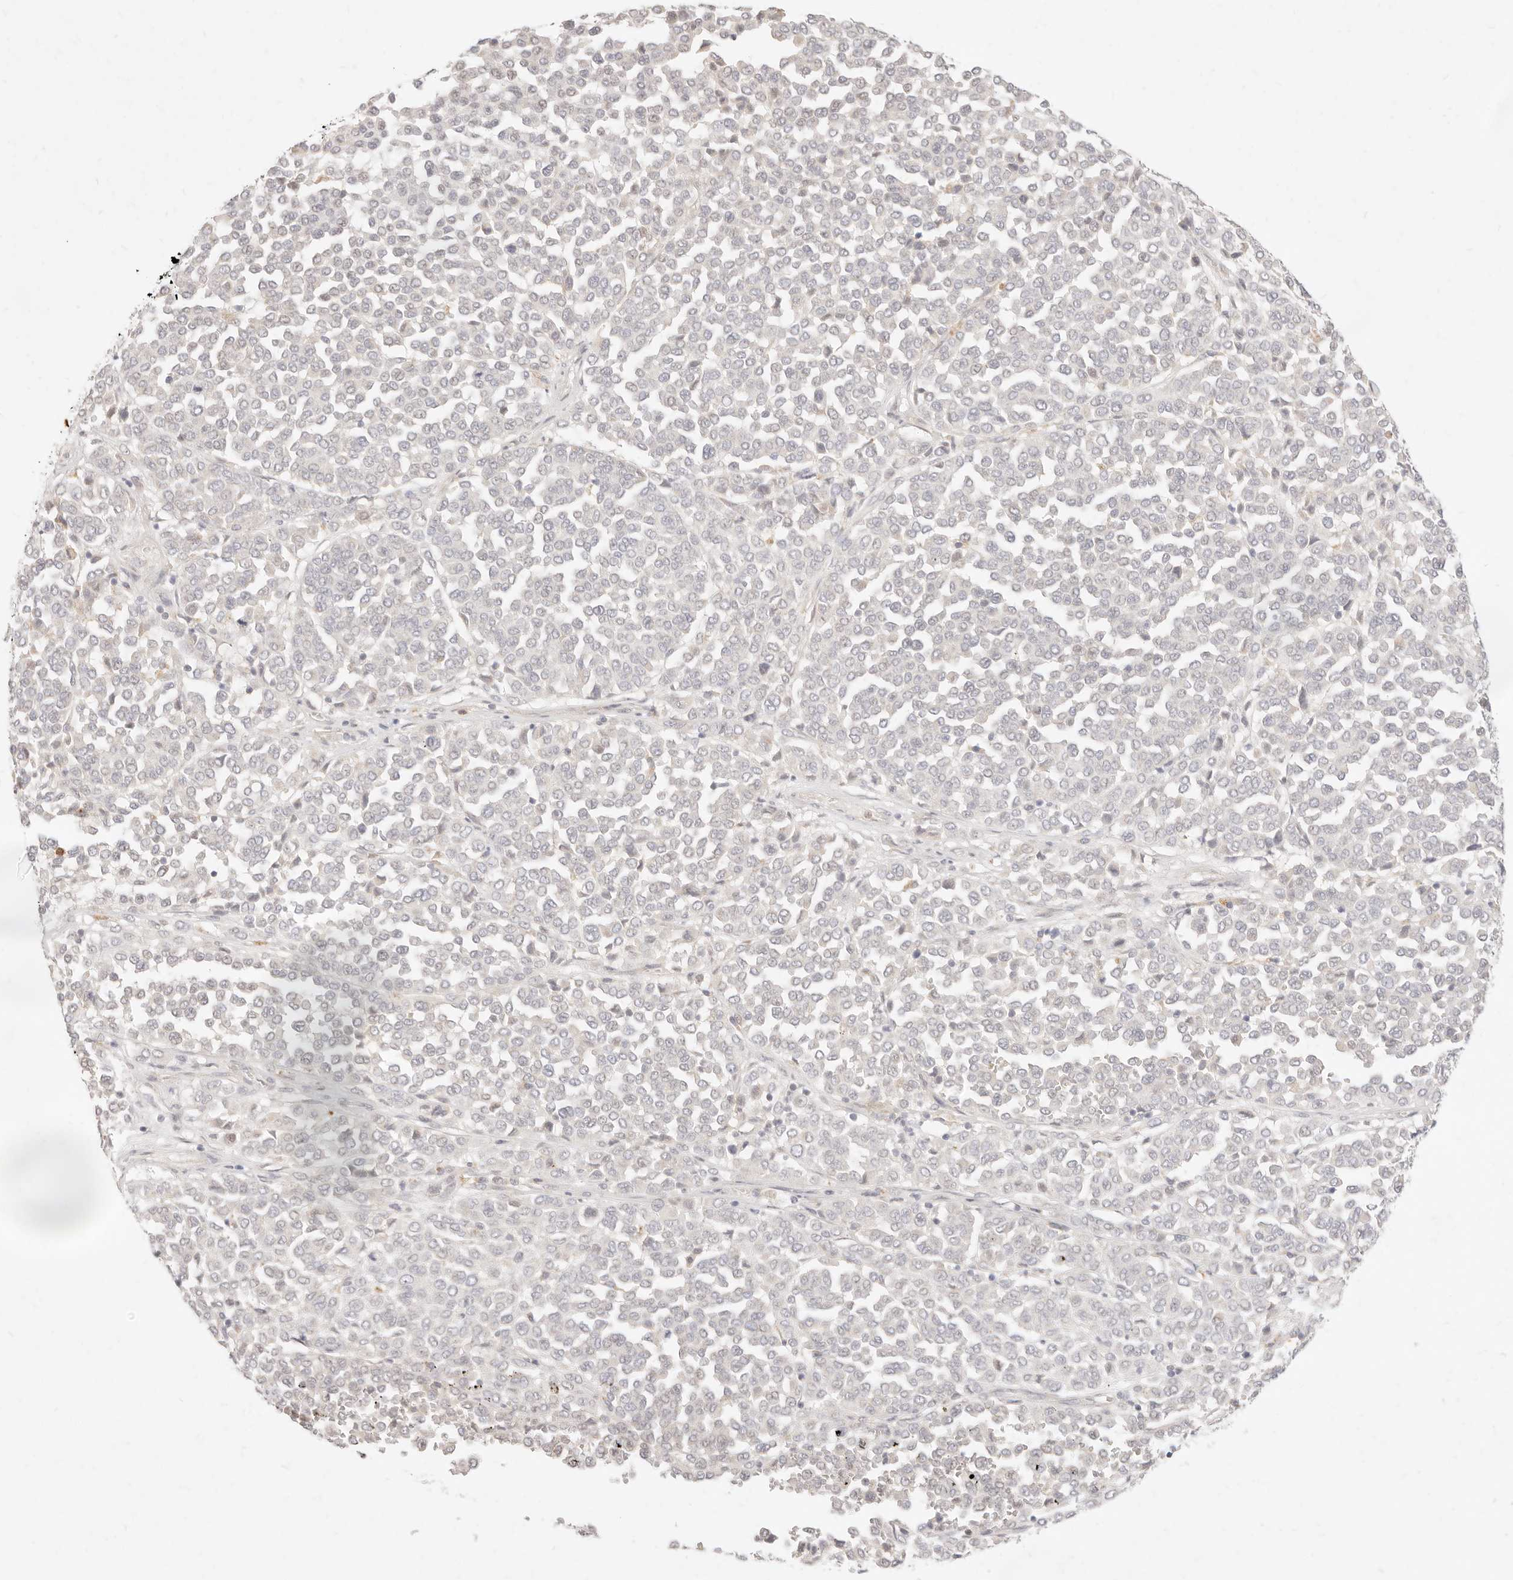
{"staining": {"intensity": "negative", "quantity": "none", "location": "none"}, "tissue": "melanoma", "cell_type": "Tumor cells", "image_type": "cancer", "snomed": [{"axis": "morphology", "description": "Malignant melanoma, Metastatic site"}, {"axis": "topography", "description": "Pancreas"}], "caption": "A high-resolution histopathology image shows IHC staining of malignant melanoma (metastatic site), which demonstrates no significant expression in tumor cells. (Brightfield microscopy of DAB immunohistochemistry at high magnification).", "gene": "ASCL3", "patient": {"sex": "female", "age": 30}}